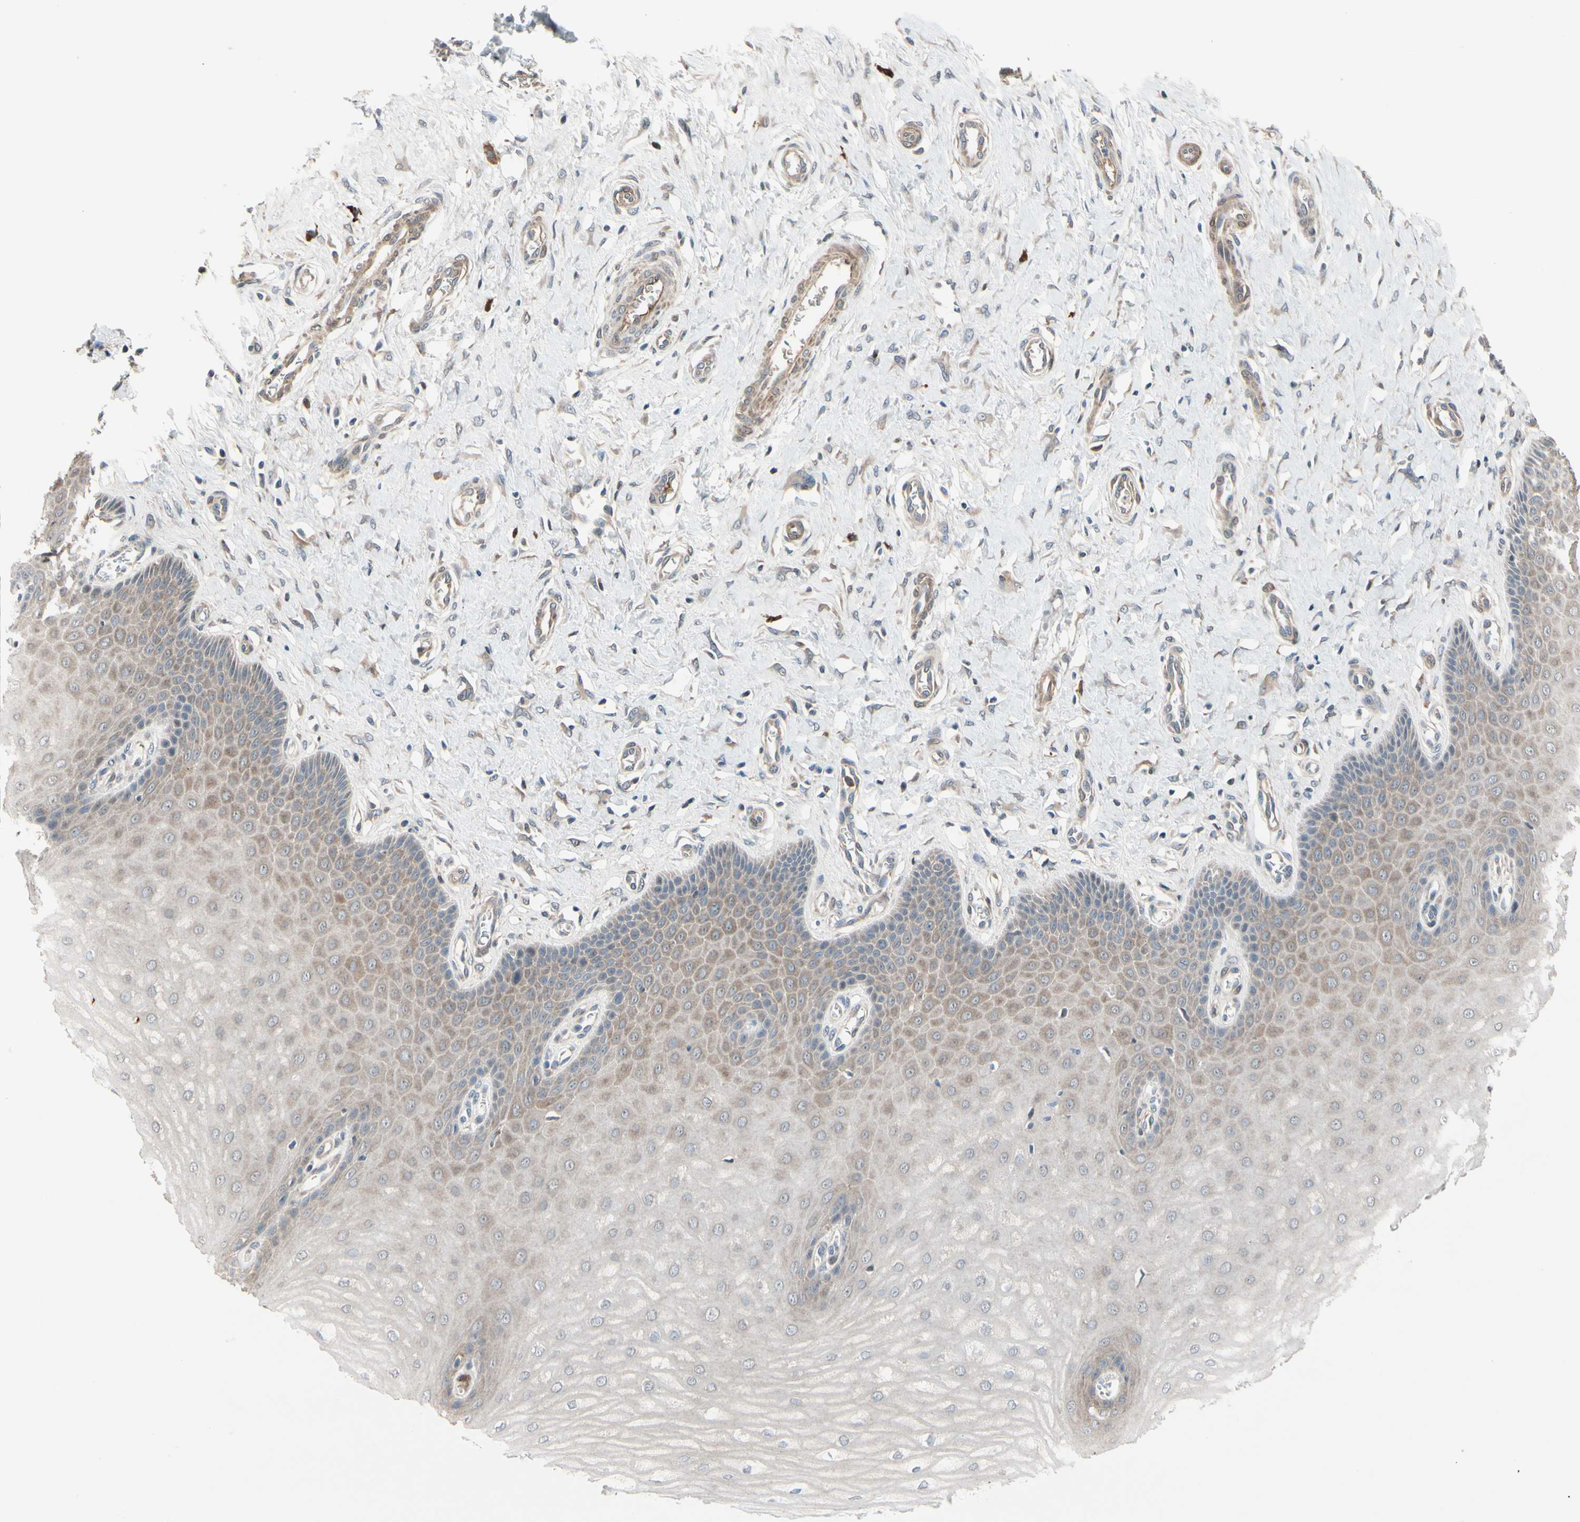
{"staining": {"intensity": "weak", "quantity": ">75%", "location": "cytoplasmic/membranous"}, "tissue": "cervix", "cell_type": "Glandular cells", "image_type": "normal", "snomed": [{"axis": "morphology", "description": "Normal tissue, NOS"}, {"axis": "topography", "description": "Cervix"}], "caption": "This is an image of immunohistochemistry staining of unremarkable cervix, which shows weak staining in the cytoplasmic/membranous of glandular cells.", "gene": "SNX29", "patient": {"sex": "female", "age": 55}}